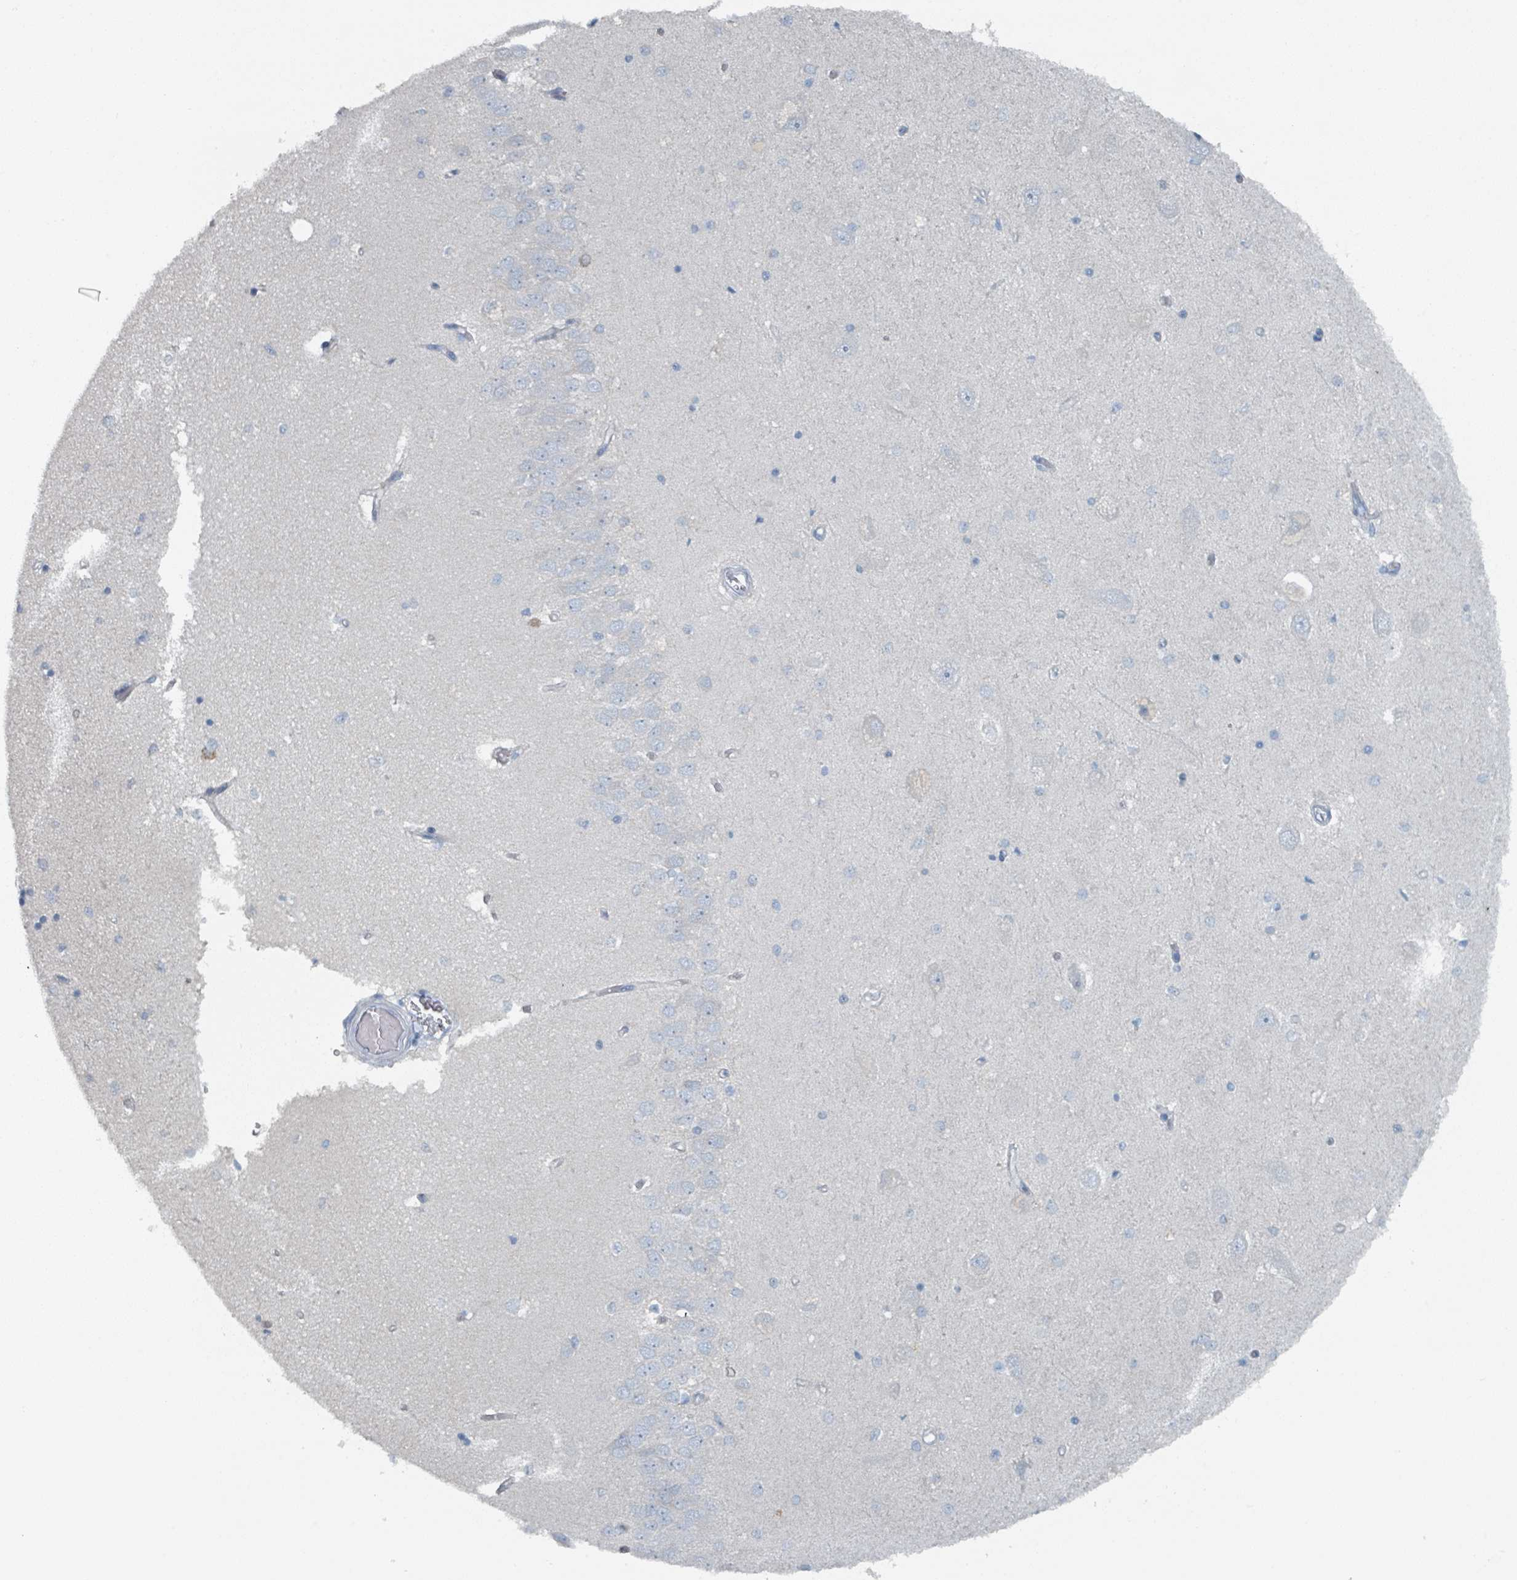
{"staining": {"intensity": "negative", "quantity": "none", "location": "none"}, "tissue": "hippocampus", "cell_type": "Glial cells", "image_type": "normal", "snomed": [{"axis": "morphology", "description": "Normal tissue, NOS"}, {"axis": "topography", "description": "Hippocampus"}], "caption": "DAB (3,3'-diaminobenzidine) immunohistochemical staining of unremarkable hippocampus reveals no significant expression in glial cells. (Immunohistochemistry, brightfield microscopy, high magnification).", "gene": "GAMT", "patient": {"sex": "male", "age": 45}}